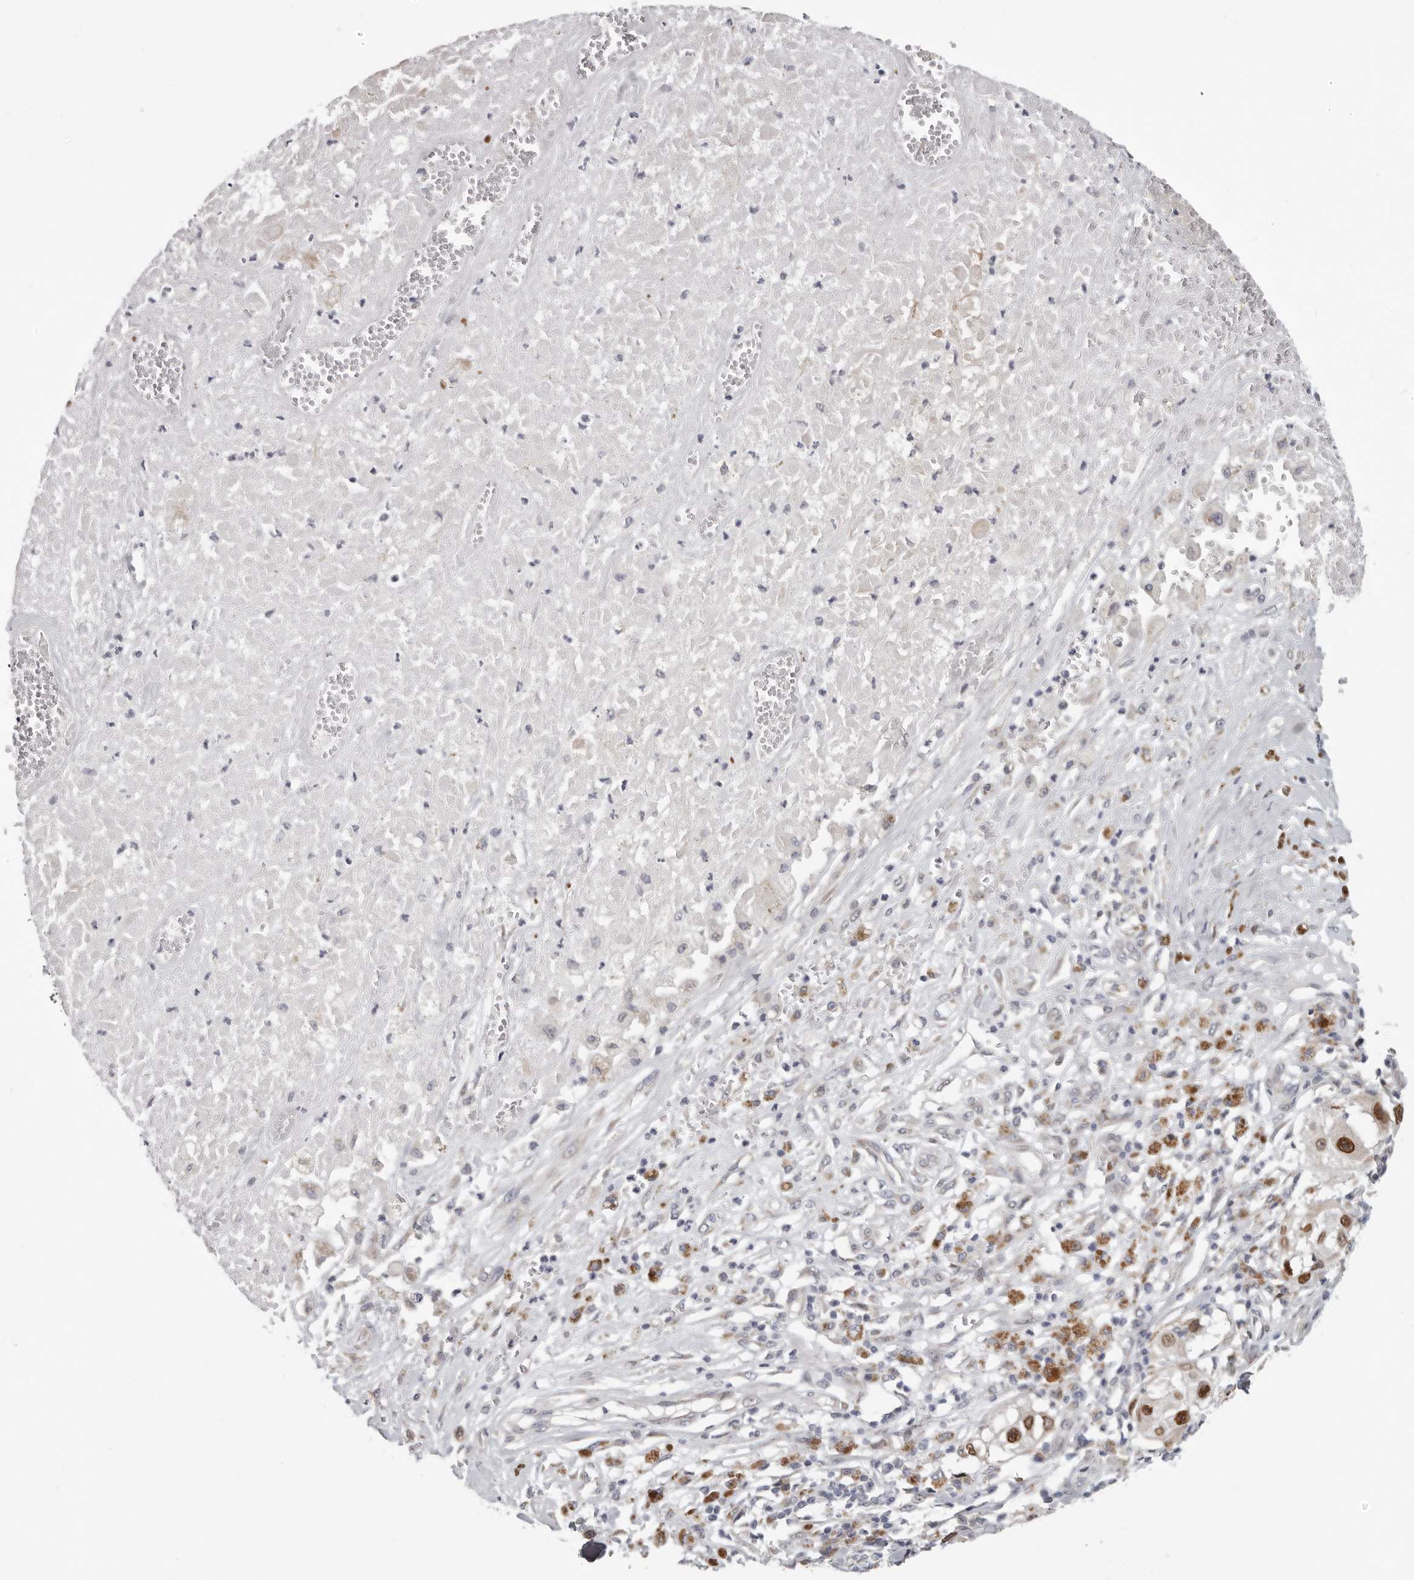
{"staining": {"intensity": "strong", "quantity": ">75%", "location": "nuclear"}, "tissue": "melanoma", "cell_type": "Tumor cells", "image_type": "cancer", "snomed": [{"axis": "morphology", "description": "Necrosis, NOS"}, {"axis": "morphology", "description": "Malignant melanoma, NOS"}, {"axis": "topography", "description": "Skin"}], "caption": "A high-resolution photomicrograph shows immunohistochemistry (IHC) staining of malignant melanoma, which shows strong nuclear expression in approximately >75% of tumor cells.", "gene": "SRP19", "patient": {"sex": "female", "age": 87}}